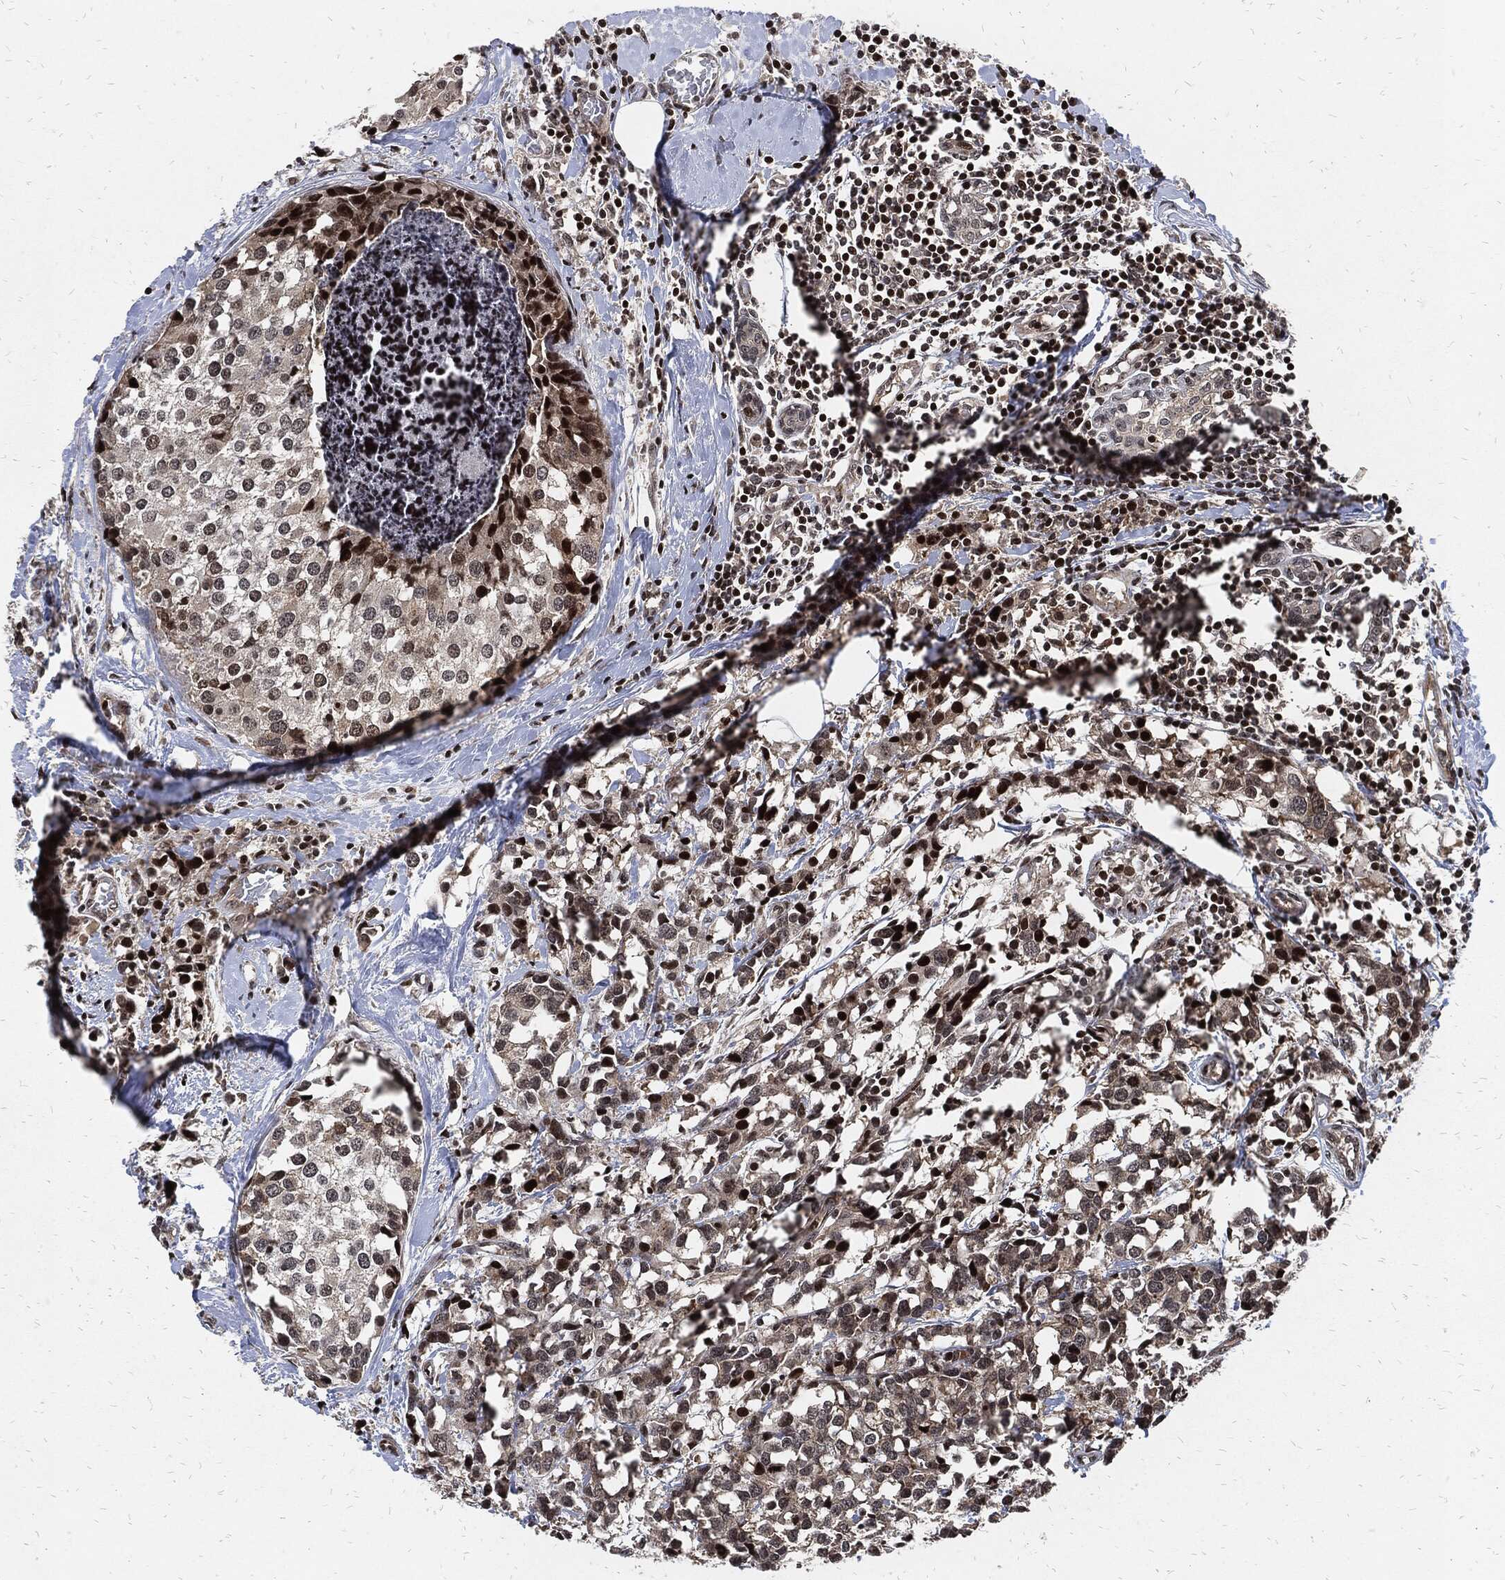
{"staining": {"intensity": "weak", "quantity": "25%-75%", "location": "cytoplasmic/membranous"}, "tissue": "breast cancer", "cell_type": "Tumor cells", "image_type": "cancer", "snomed": [{"axis": "morphology", "description": "Lobular carcinoma"}, {"axis": "topography", "description": "Breast"}], "caption": "Immunohistochemistry (IHC) (DAB) staining of lobular carcinoma (breast) reveals weak cytoplasmic/membranous protein expression in about 25%-75% of tumor cells.", "gene": "ZNF775", "patient": {"sex": "female", "age": 59}}